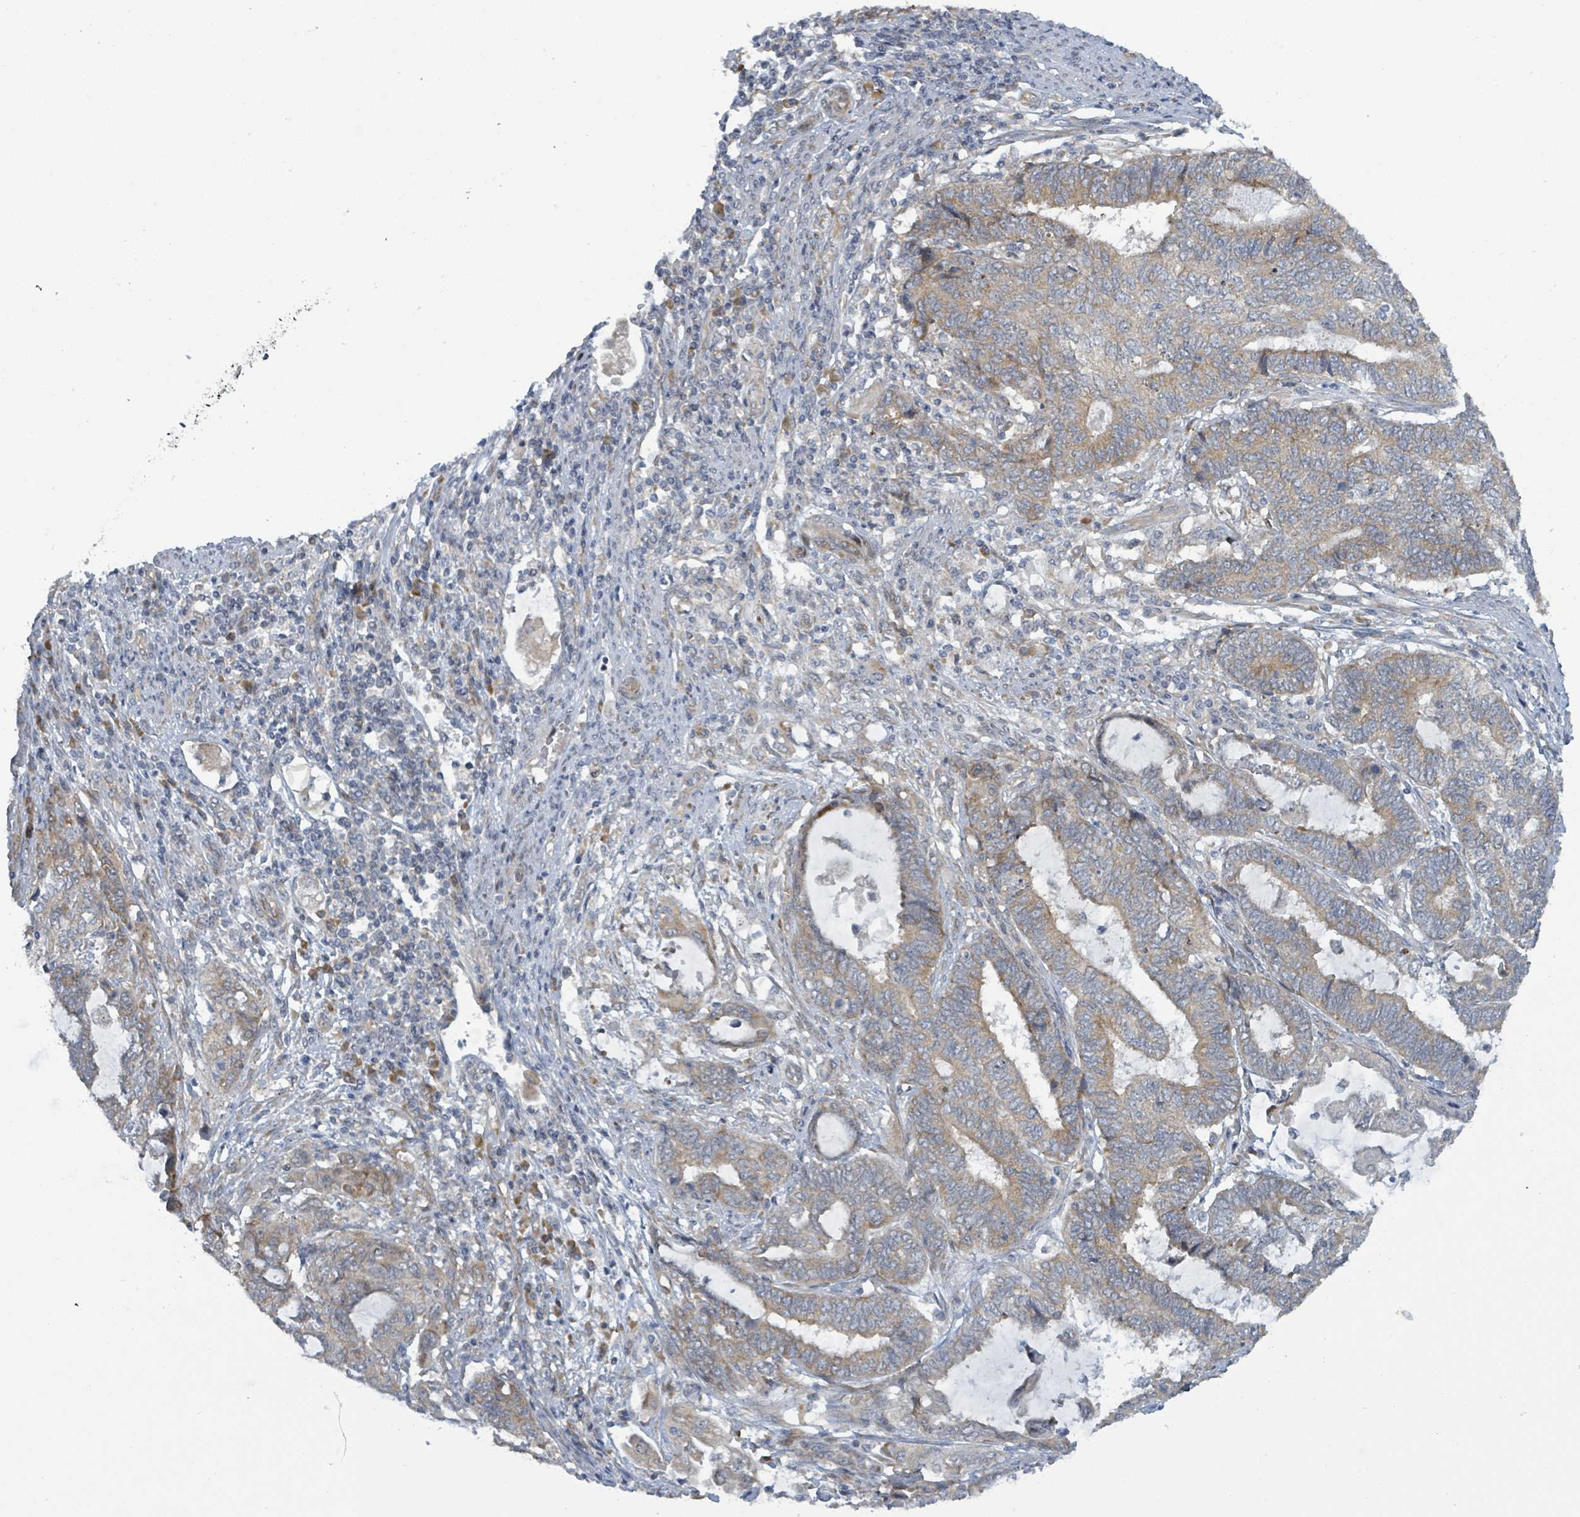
{"staining": {"intensity": "moderate", "quantity": "25%-75%", "location": "cytoplasmic/membranous"}, "tissue": "endometrial cancer", "cell_type": "Tumor cells", "image_type": "cancer", "snomed": [{"axis": "morphology", "description": "Adenocarcinoma, NOS"}, {"axis": "topography", "description": "Uterus"}, {"axis": "topography", "description": "Endometrium"}], "caption": "This image exhibits immunohistochemistry staining of human endometrial cancer, with medium moderate cytoplasmic/membranous staining in about 25%-75% of tumor cells.", "gene": "RPL32", "patient": {"sex": "female", "age": 70}}